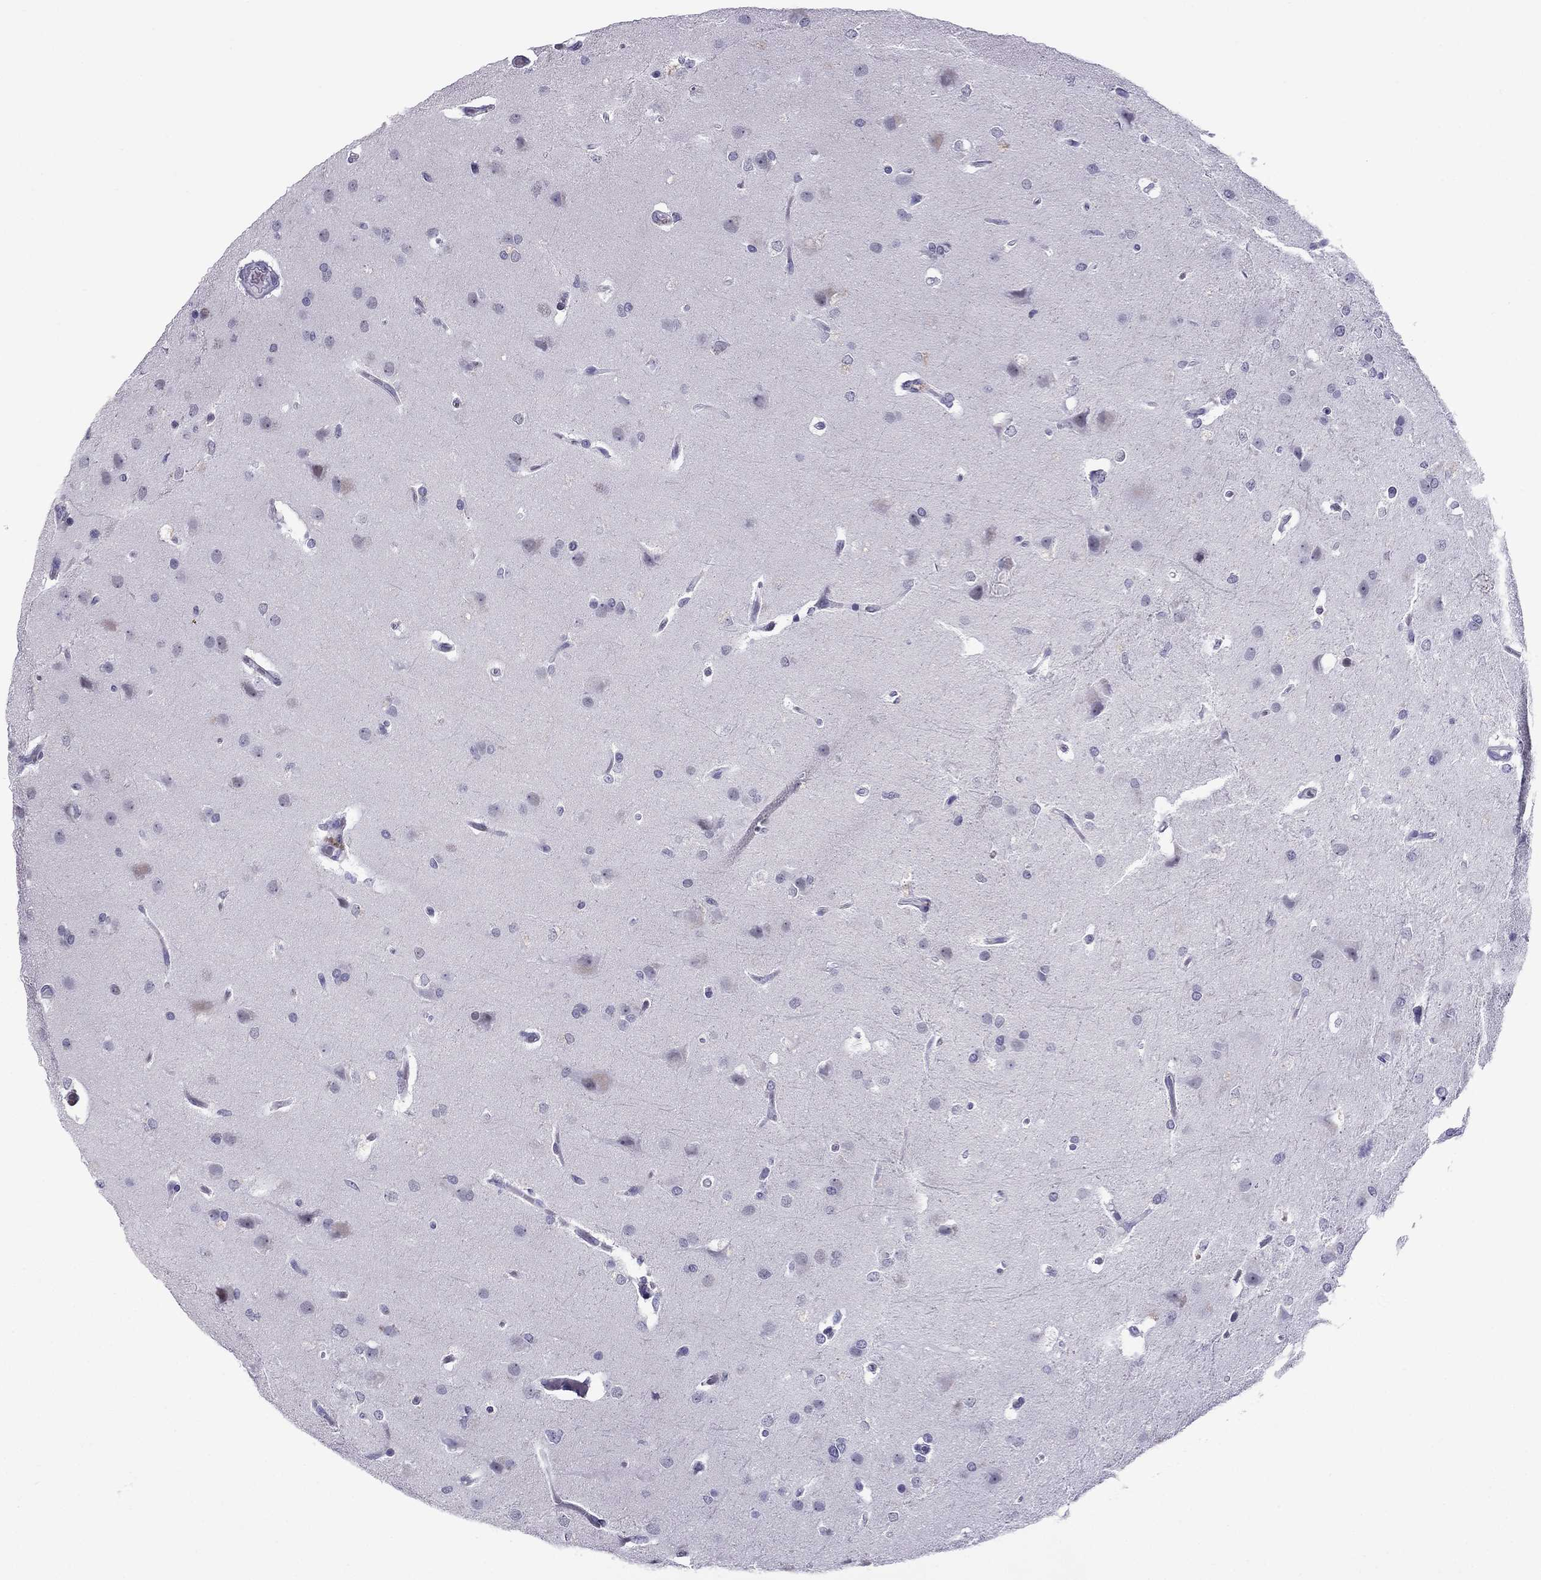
{"staining": {"intensity": "negative", "quantity": "none", "location": "none"}, "tissue": "glioma", "cell_type": "Tumor cells", "image_type": "cancer", "snomed": [{"axis": "morphology", "description": "Glioma, malignant, High grade"}, {"axis": "topography", "description": "Brain"}], "caption": "This is an immunohistochemistry photomicrograph of human glioma. There is no expression in tumor cells.", "gene": "MYLK3", "patient": {"sex": "male", "age": 68}}